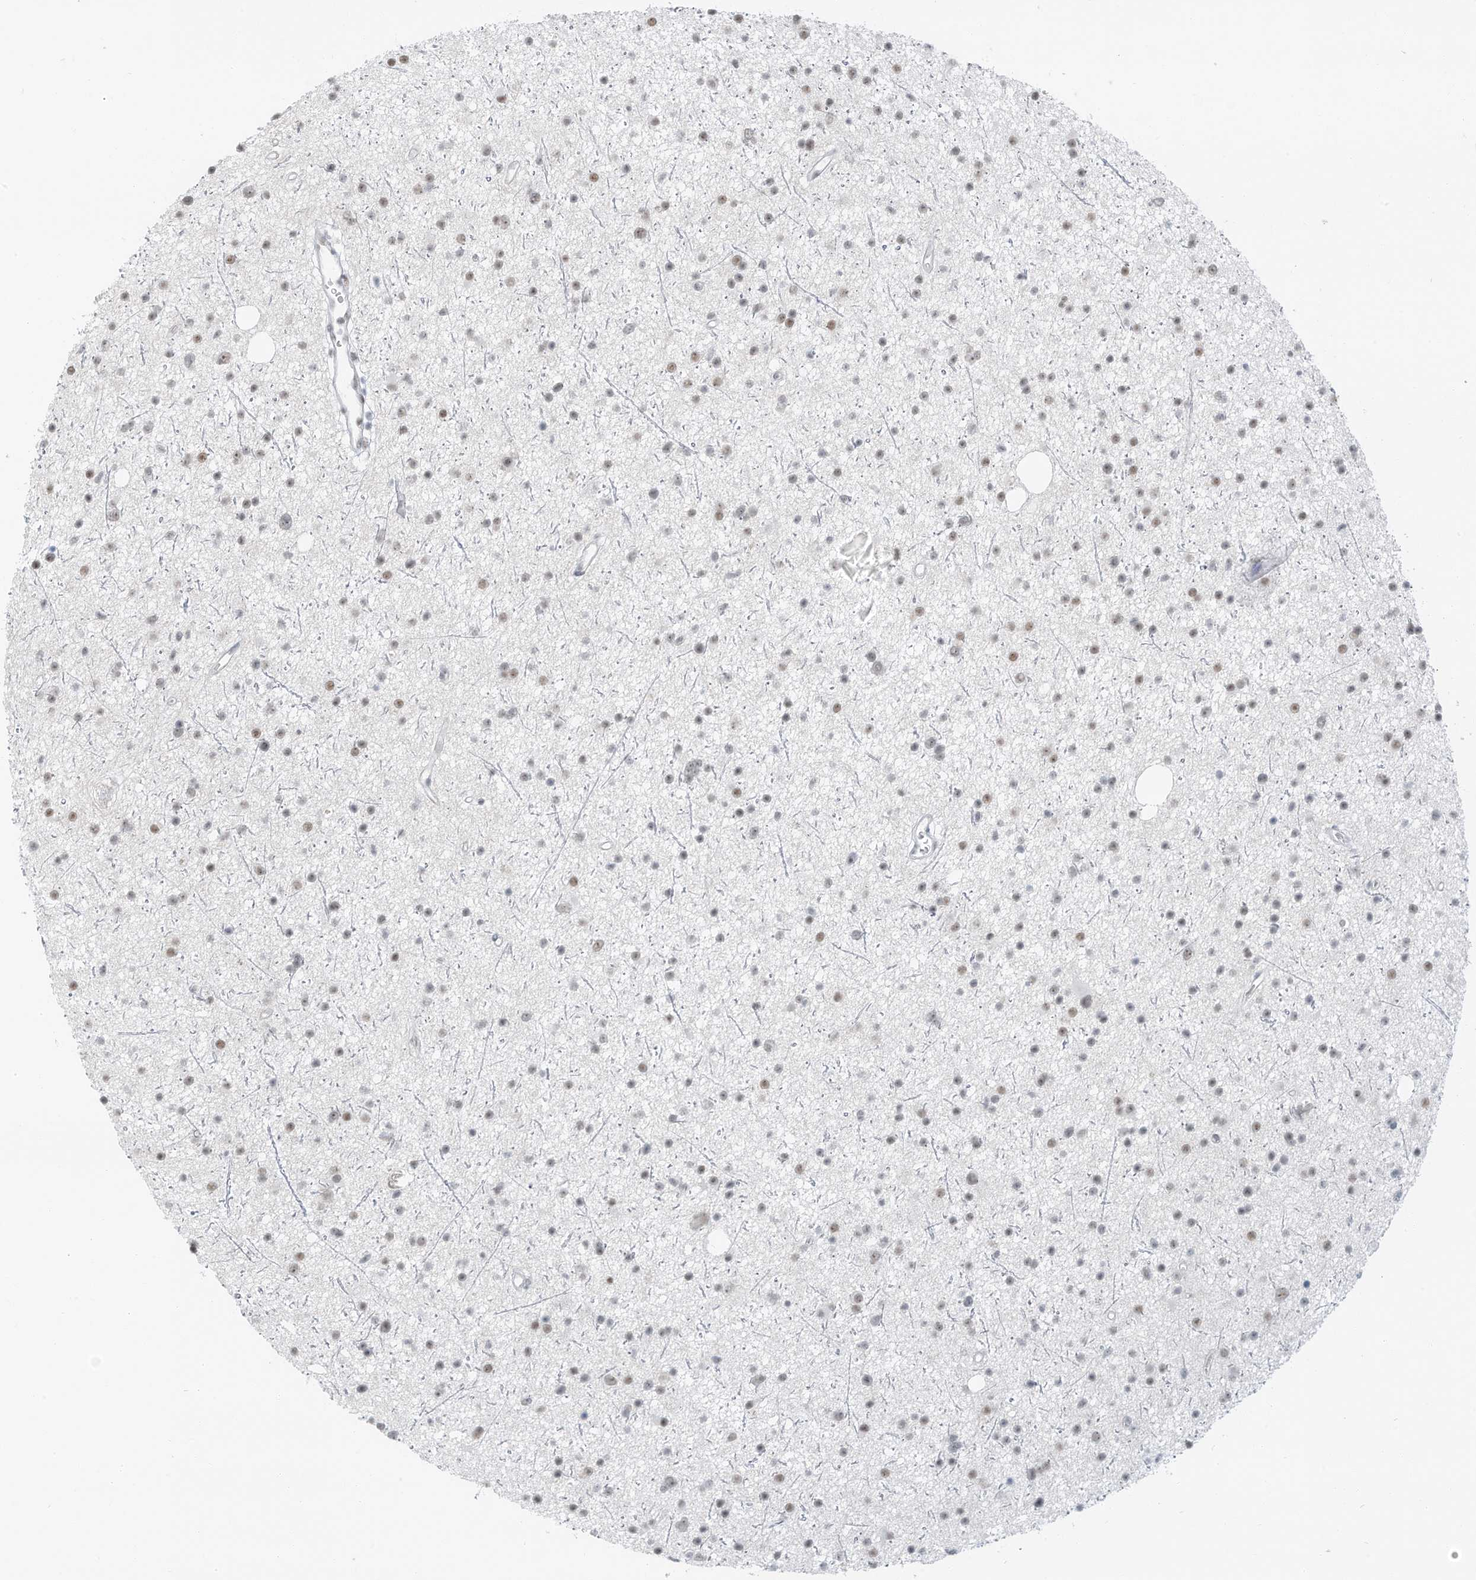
{"staining": {"intensity": "weak", "quantity": "25%-75%", "location": "nuclear"}, "tissue": "glioma", "cell_type": "Tumor cells", "image_type": "cancer", "snomed": [{"axis": "morphology", "description": "Glioma, malignant, Low grade"}, {"axis": "topography", "description": "Cerebral cortex"}], "caption": "About 25%-75% of tumor cells in glioma exhibit weak nuclear protein positivity as visualized by brown immunohistochemical staining.", "gene": "PGC", "patient": {"sex": "female", "age": 39}}